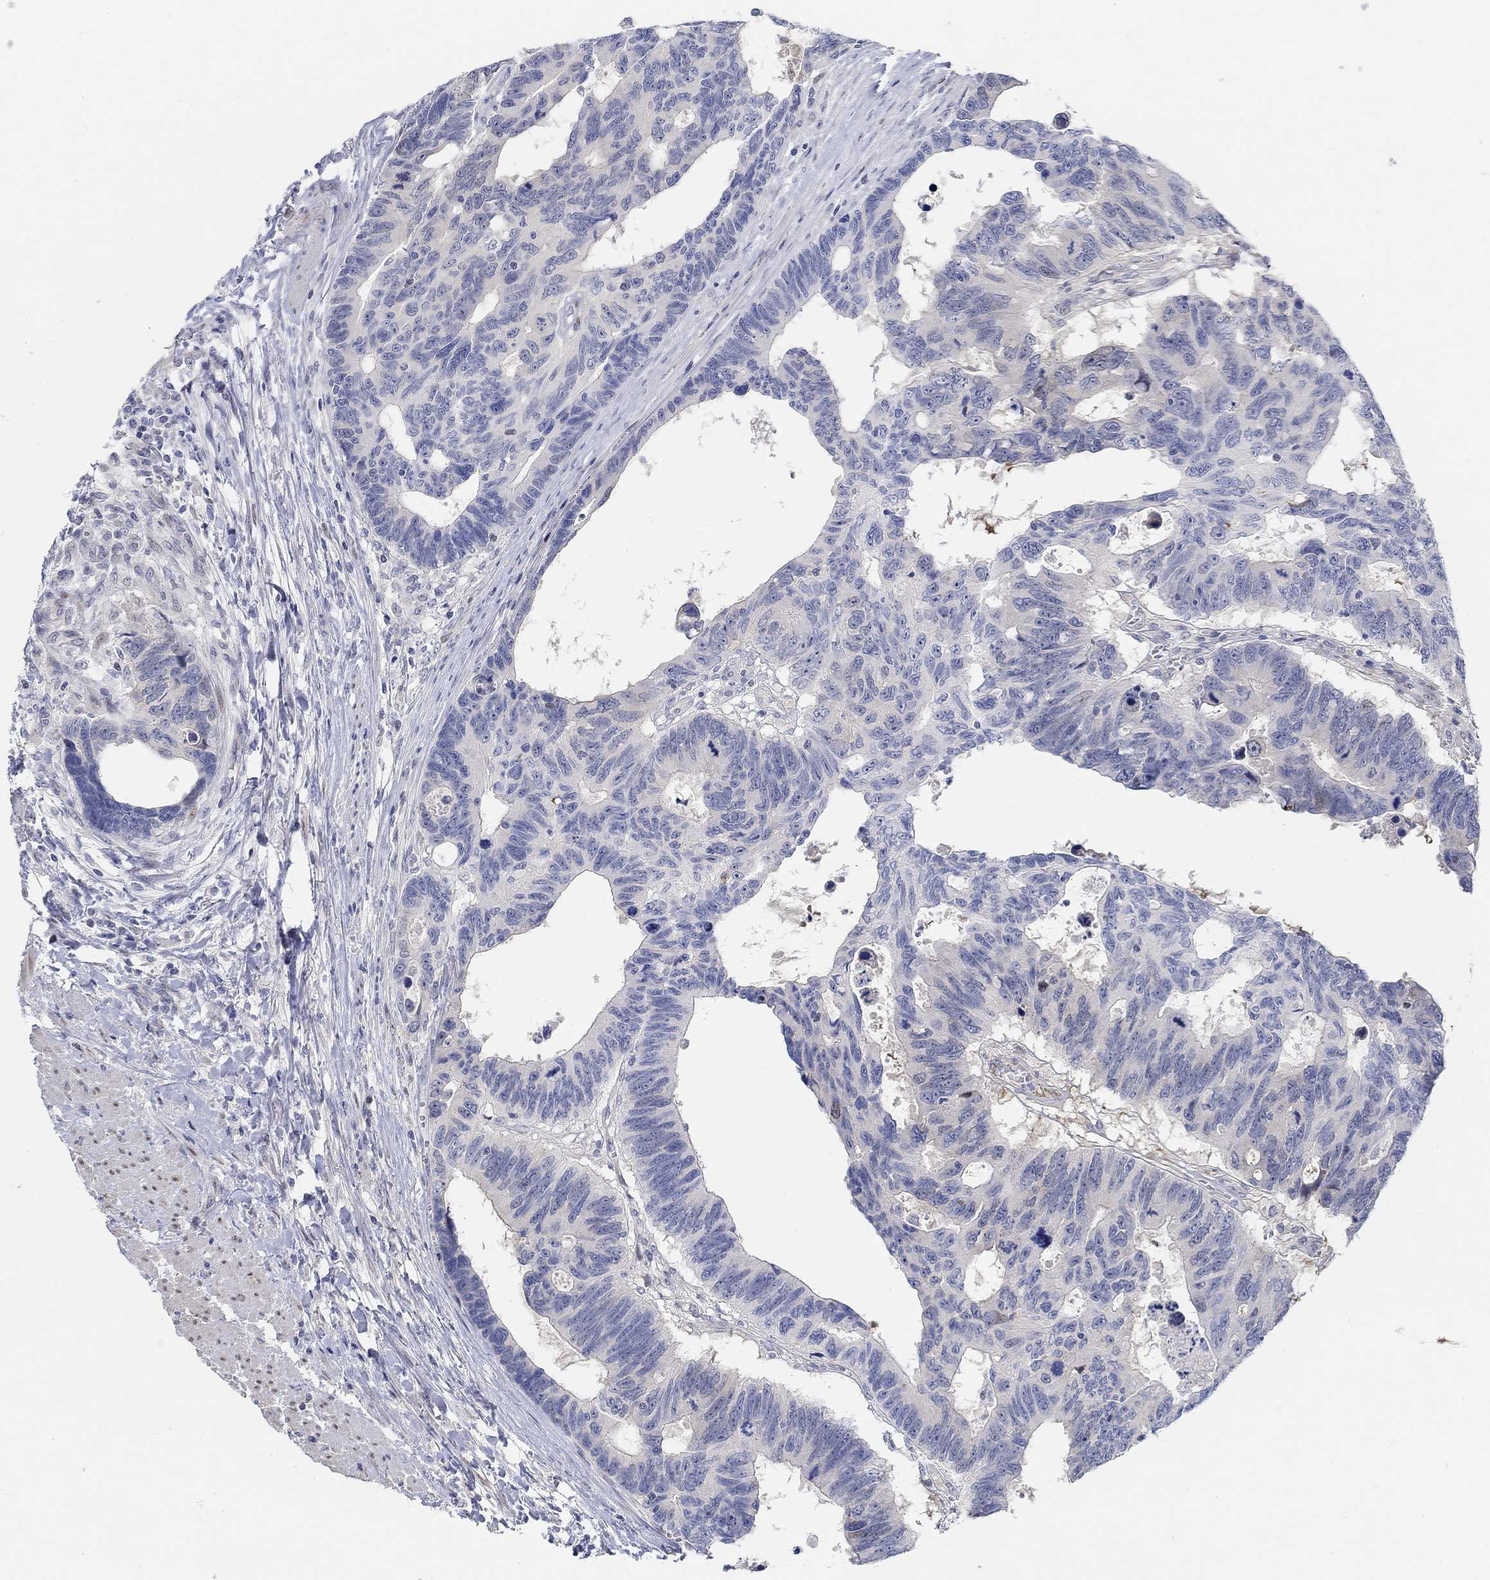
{"staining": {"intensity": "negative", "quantity": "none", "location": "none"}, "tissue": "colorectal cancer", "cell_type": "Tumor cells", "image_type": "cancer", "snomed": [{"axis": "morphology", "description": "Adenocarcinoma, NOS"}, {"axis": "topography", "description": "Colon"}], "caption": "The immunohistochemistry histopathology image has no significant positivity in tumor cells of adenocarcinoma (colorectal) tissue.", "gene": "SNTG2", "patient": {"sex": "female", "age": 77}}